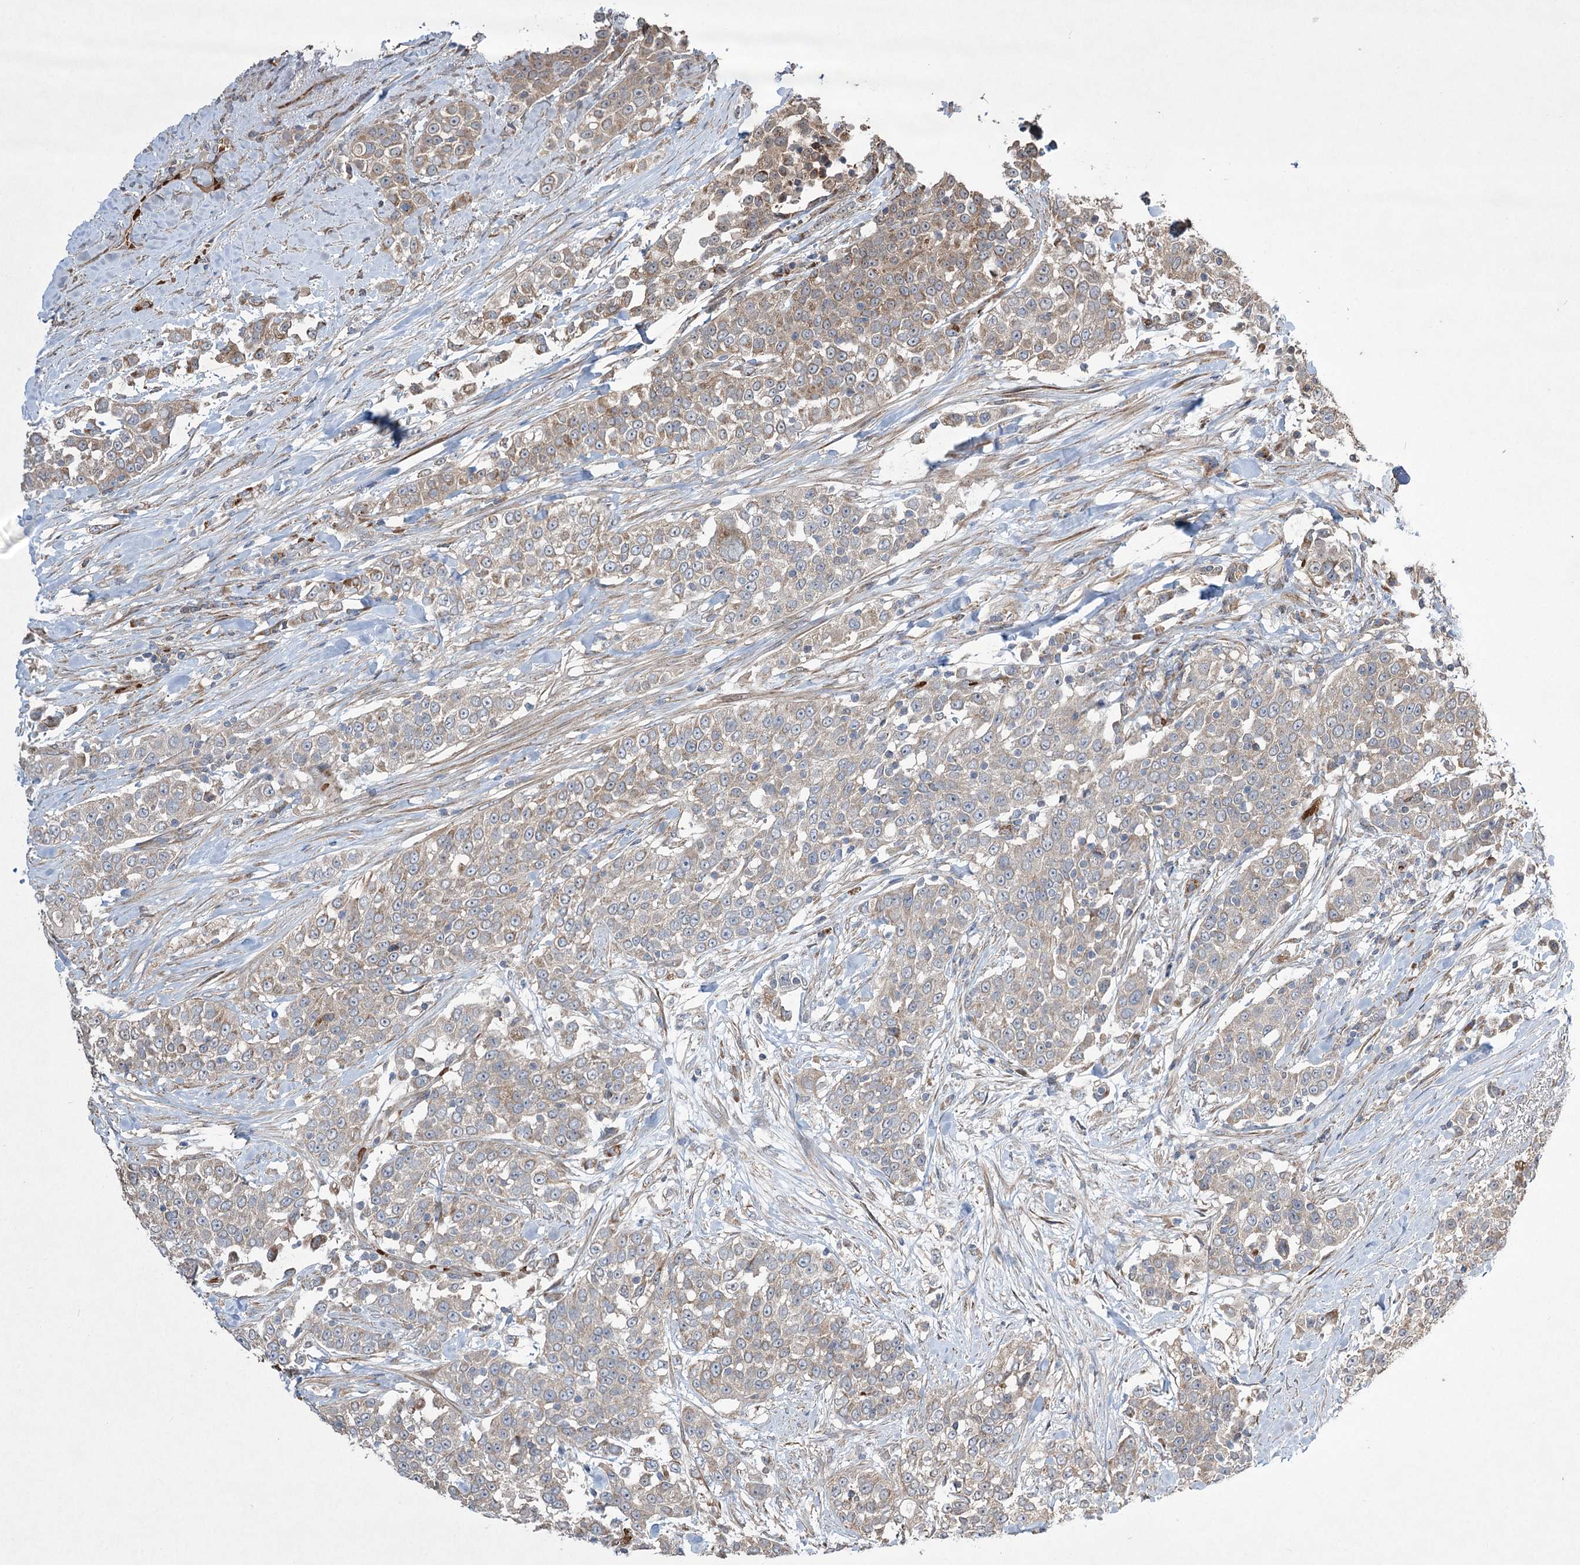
{"staining": {"intensity": "weak", "quantity": "<25%", "location": "cytoplasmic/membranous"}, "tissue": "urothelial cancer", "cell_type": "Tumor cells", "image_type": "cancer", "snomed": [{"axis": "morphology", "description": "Urothelial carcinoma, High grade"}, {"axis": "topography", "description": "Urinary bladder"}], "caption": "IHC photomicrograph of human urothelial cancer stained for a protein (brown), which displays no expression in tumor cells.", "gene": "SERINC5", "patient": {"sex": "female", "age": 80}}